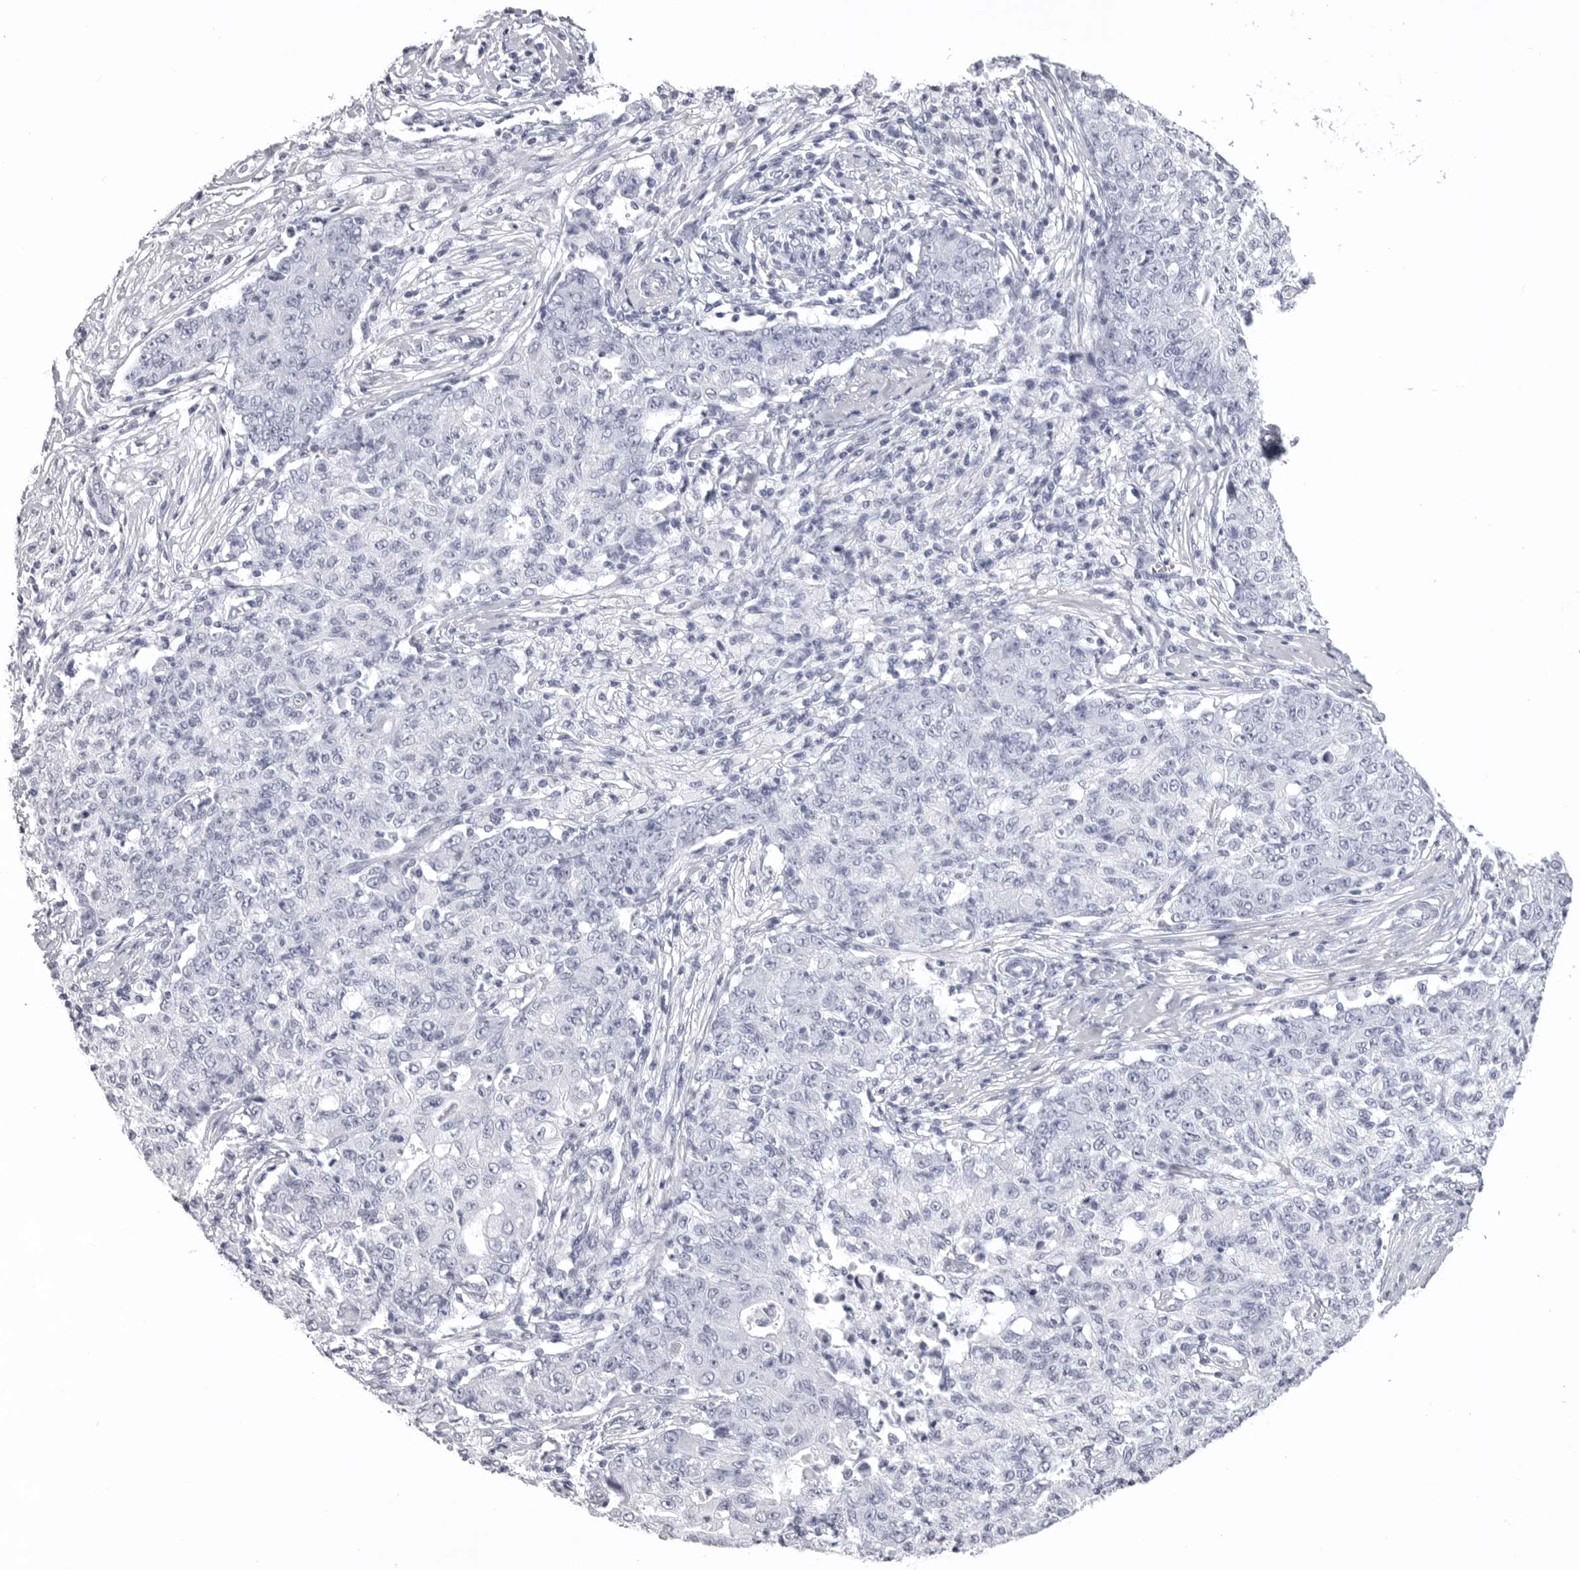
{"staining": {"intensity": "negative", "quantity": "none", "location": "none"}, "tissue": "ovarian cancer", "cell_type": "Tumor cells", "image_type": "cancer", "snomed": [{"axis": "morphology", "description": "Carcinoma, endometroid"}, {"axis": "topography", "description": "Ovary"}], "caption": "IHC photomicrograph of neoplastic tissue: endometroid carcinoma (ovarian) stained with DAB reveals no significant protein expression in tumor cells.", "gene": "LGALS4", "patient": {"sex": "female", "age": 42}}